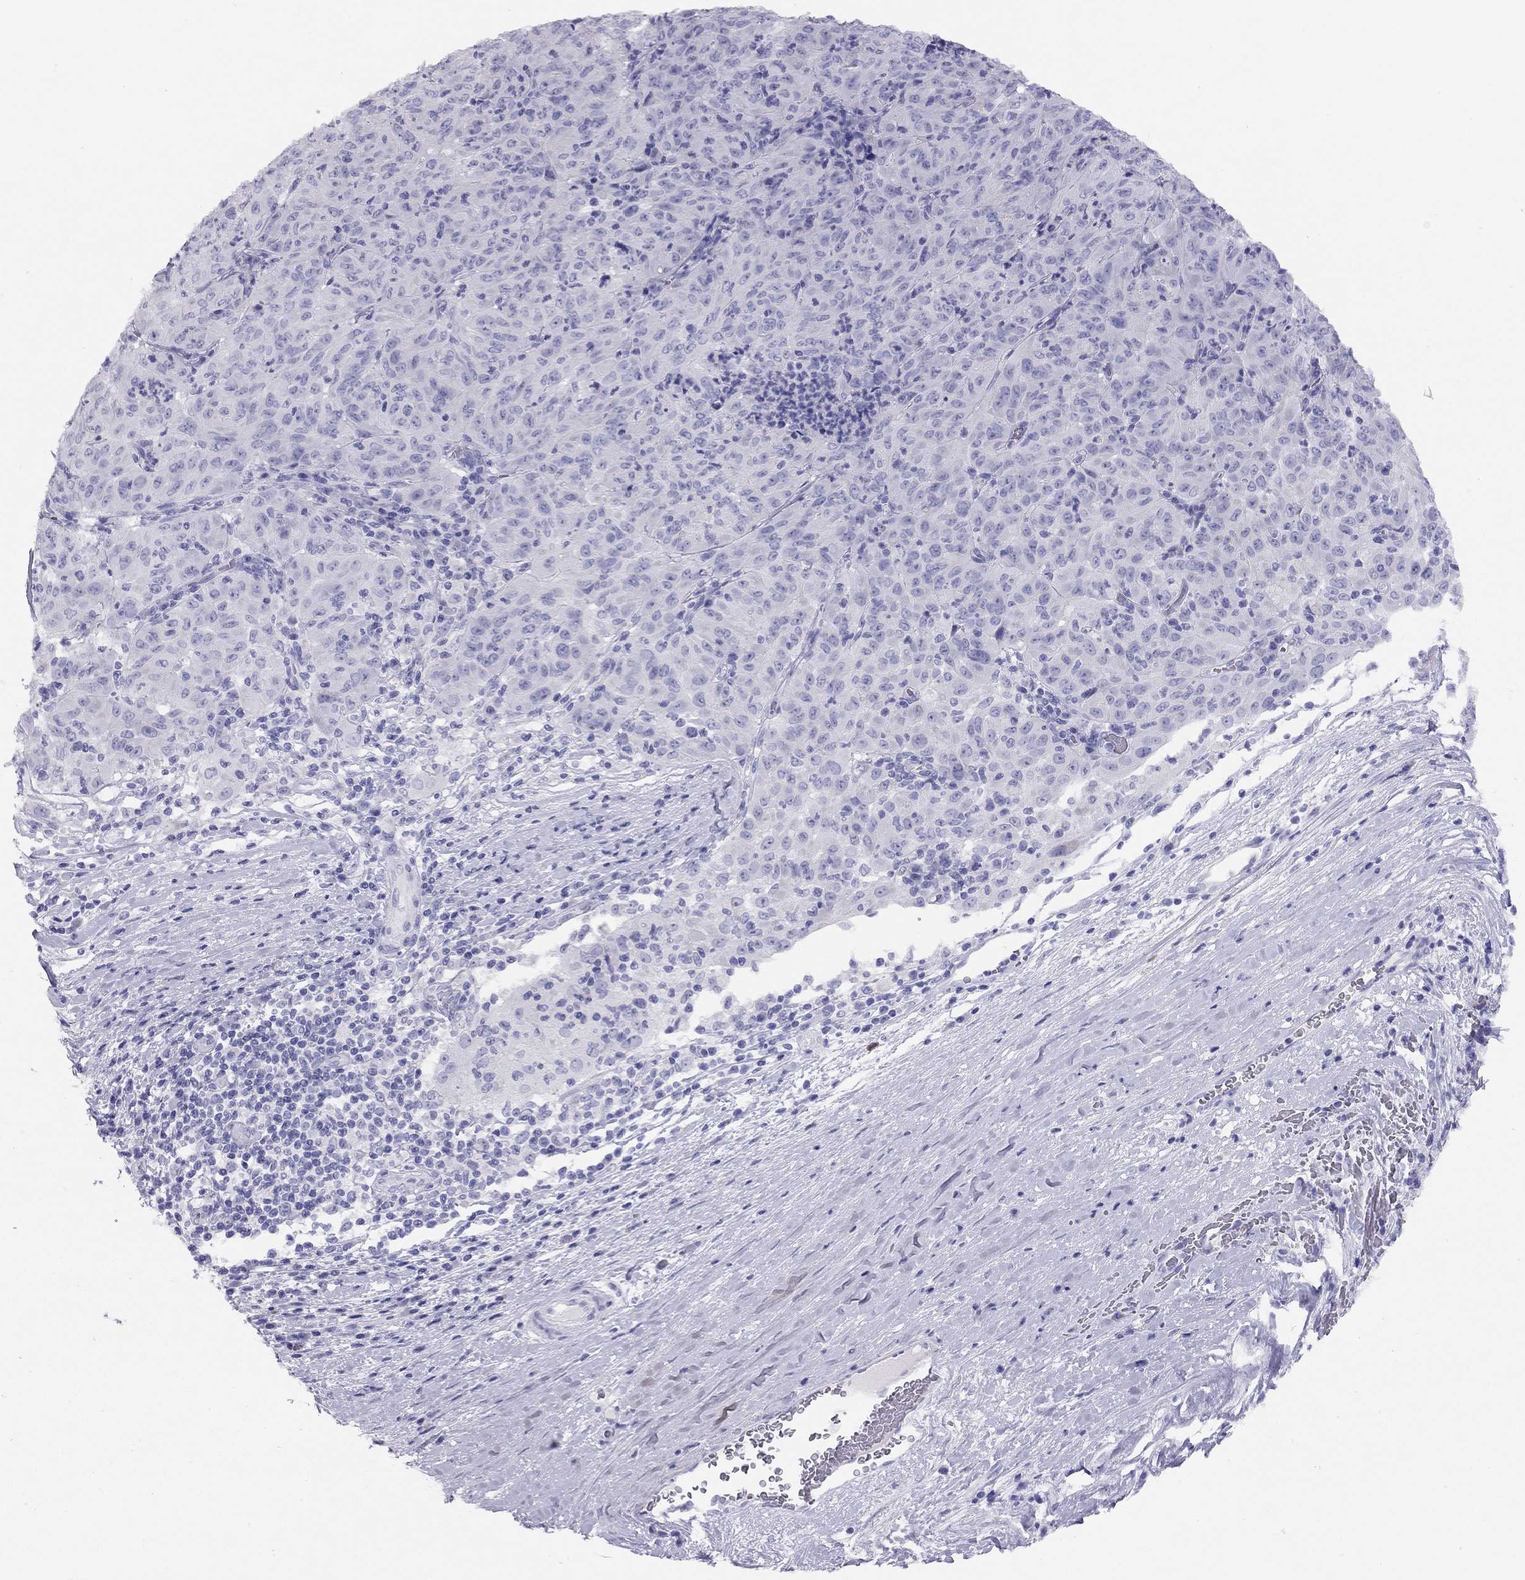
{"staining": {"intensity": "negative", "quantity": "none", "location": "none"}, "tissue": "pancreatic cancer", "cell_type": "Tumor cells", "image_type": "cancer", "snomed": [{"axis": "morphology", "description": "Adenocarcinoma, NOS"}, {"axis": "topography", "description": "Pancreas"}], "caption": "IHC histopathology image of human pancreatic cancer (adenocarcinoma) stained for a protein (brown), which shows no staining in tumor cells.", "gene": "LRIT2", "patient": {"sex": "male", "age": 63}}